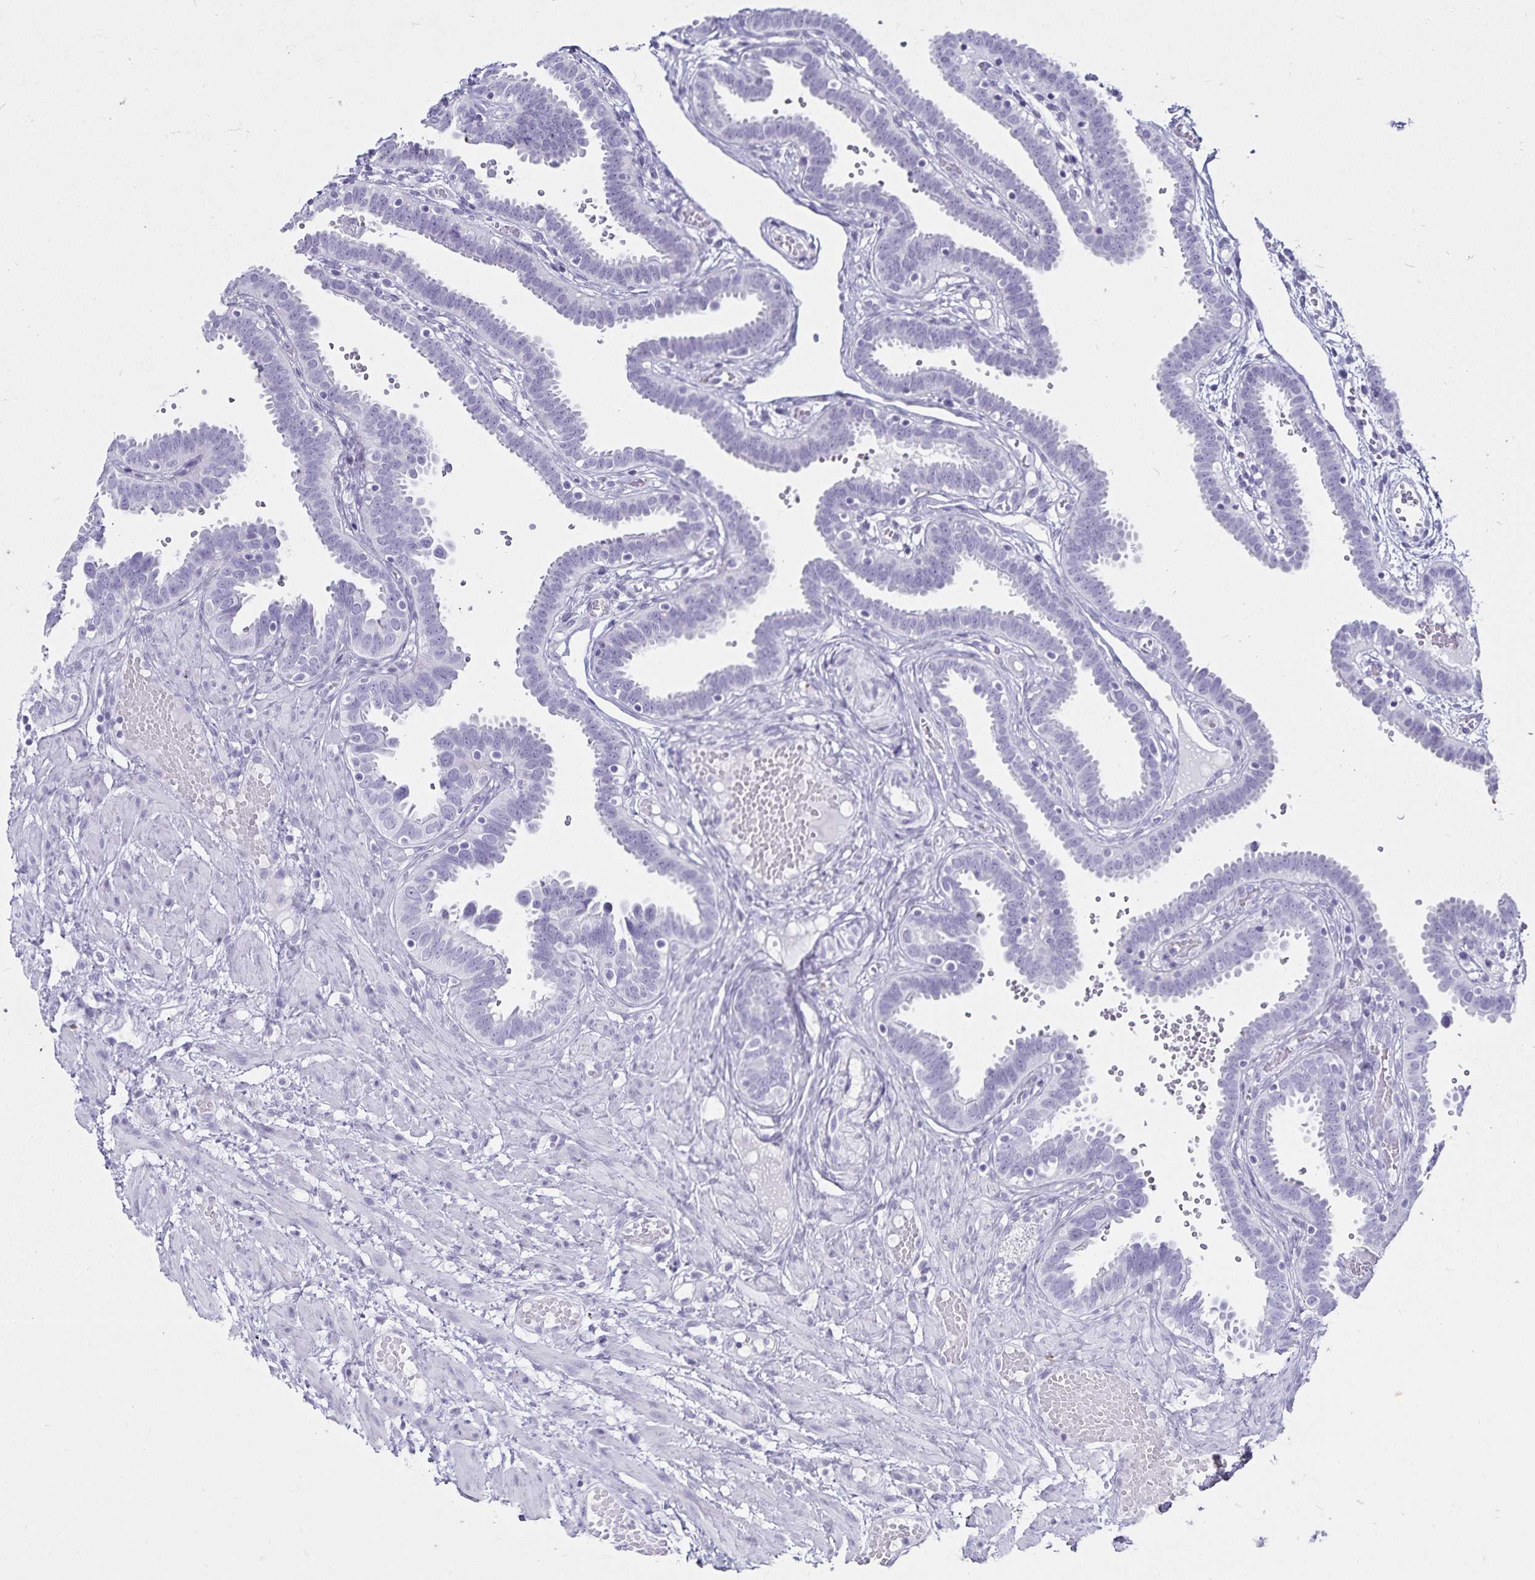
{"staining": {"intensity": "negative", "quantity": "none", "location": "none"}, "tissue": "fallopian tube", "cell_type": "Glandular cells", "image_type": "normal", "snomed": [{"axis": "morphology", "description": "Normal tissue, NOS"}, {"axis": "topography", "description": "Fallopian tube"}], "caption": "A histopathology image of human fallopian tube is negative for staining in glandular cells. (Stains: DAB (3,3'-diaminobenzidine) IHC with hematoxylin counter stain, Microscopy: brightfield microscopy at high magnification).", "gene": "DEFA6", "patient": {"sex": "female", "age": 37}}